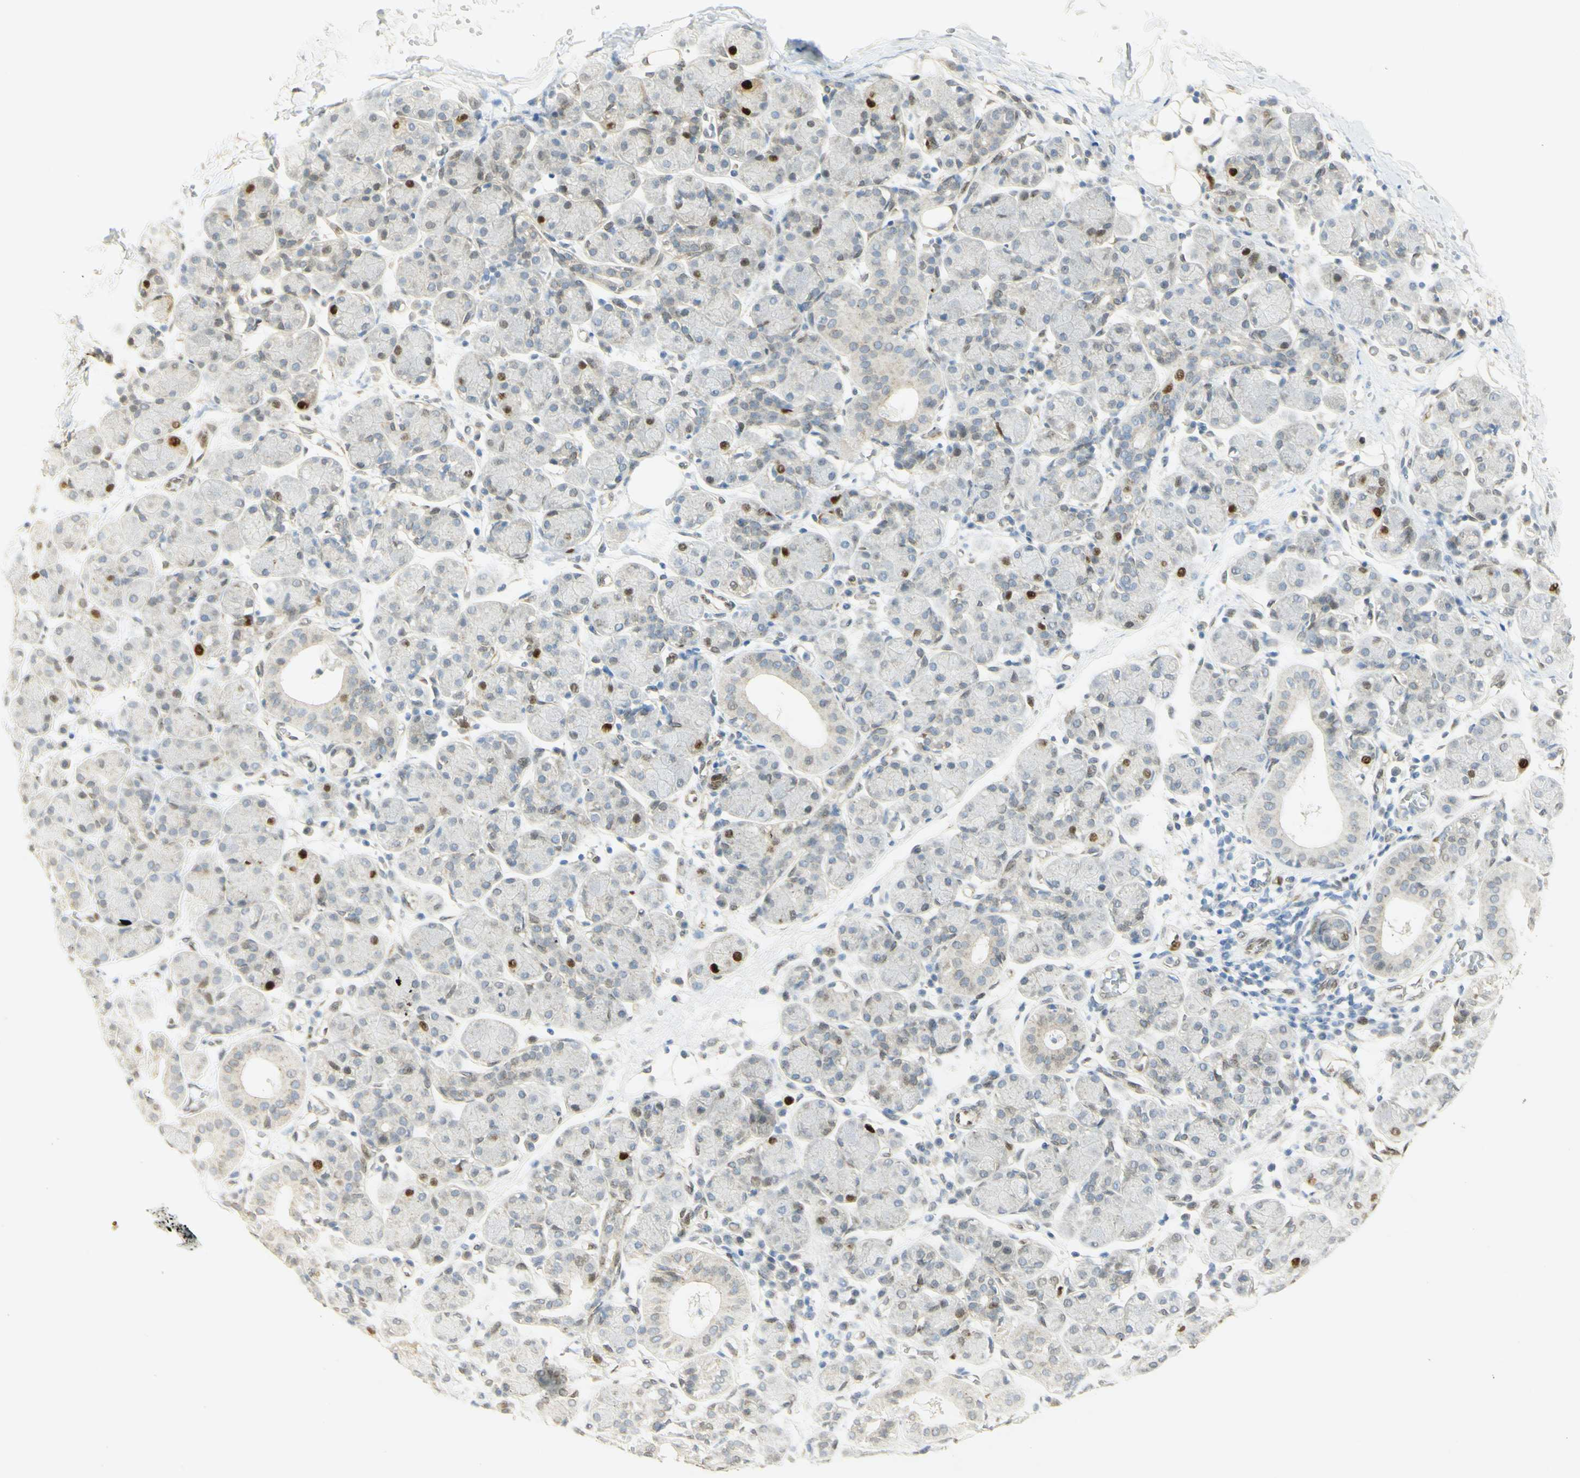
{"staining": {"intensity": "strong", "quantity": "<25%", "location": "nuclear"}, "tissue": "salivary gland", "cell_type": "Glandular cells", "image_type": "normal", "snomed": [{"axis": "morphology", "description": "Normal tissue, NOS"}, {"axis": "morphology", "description": "Inflammation, NOS"}, {"axis": "topography", "description": "Lymph node"}, {"axis": "topography", "description": "Salivary gland"}], "caption": "Protein expression analysis of benign salivary gland demonstrates strong nuclear expression in about <25% of glandular cells.", "gene": "E2F1", "patient": {"sex": "male", "age": 3}}